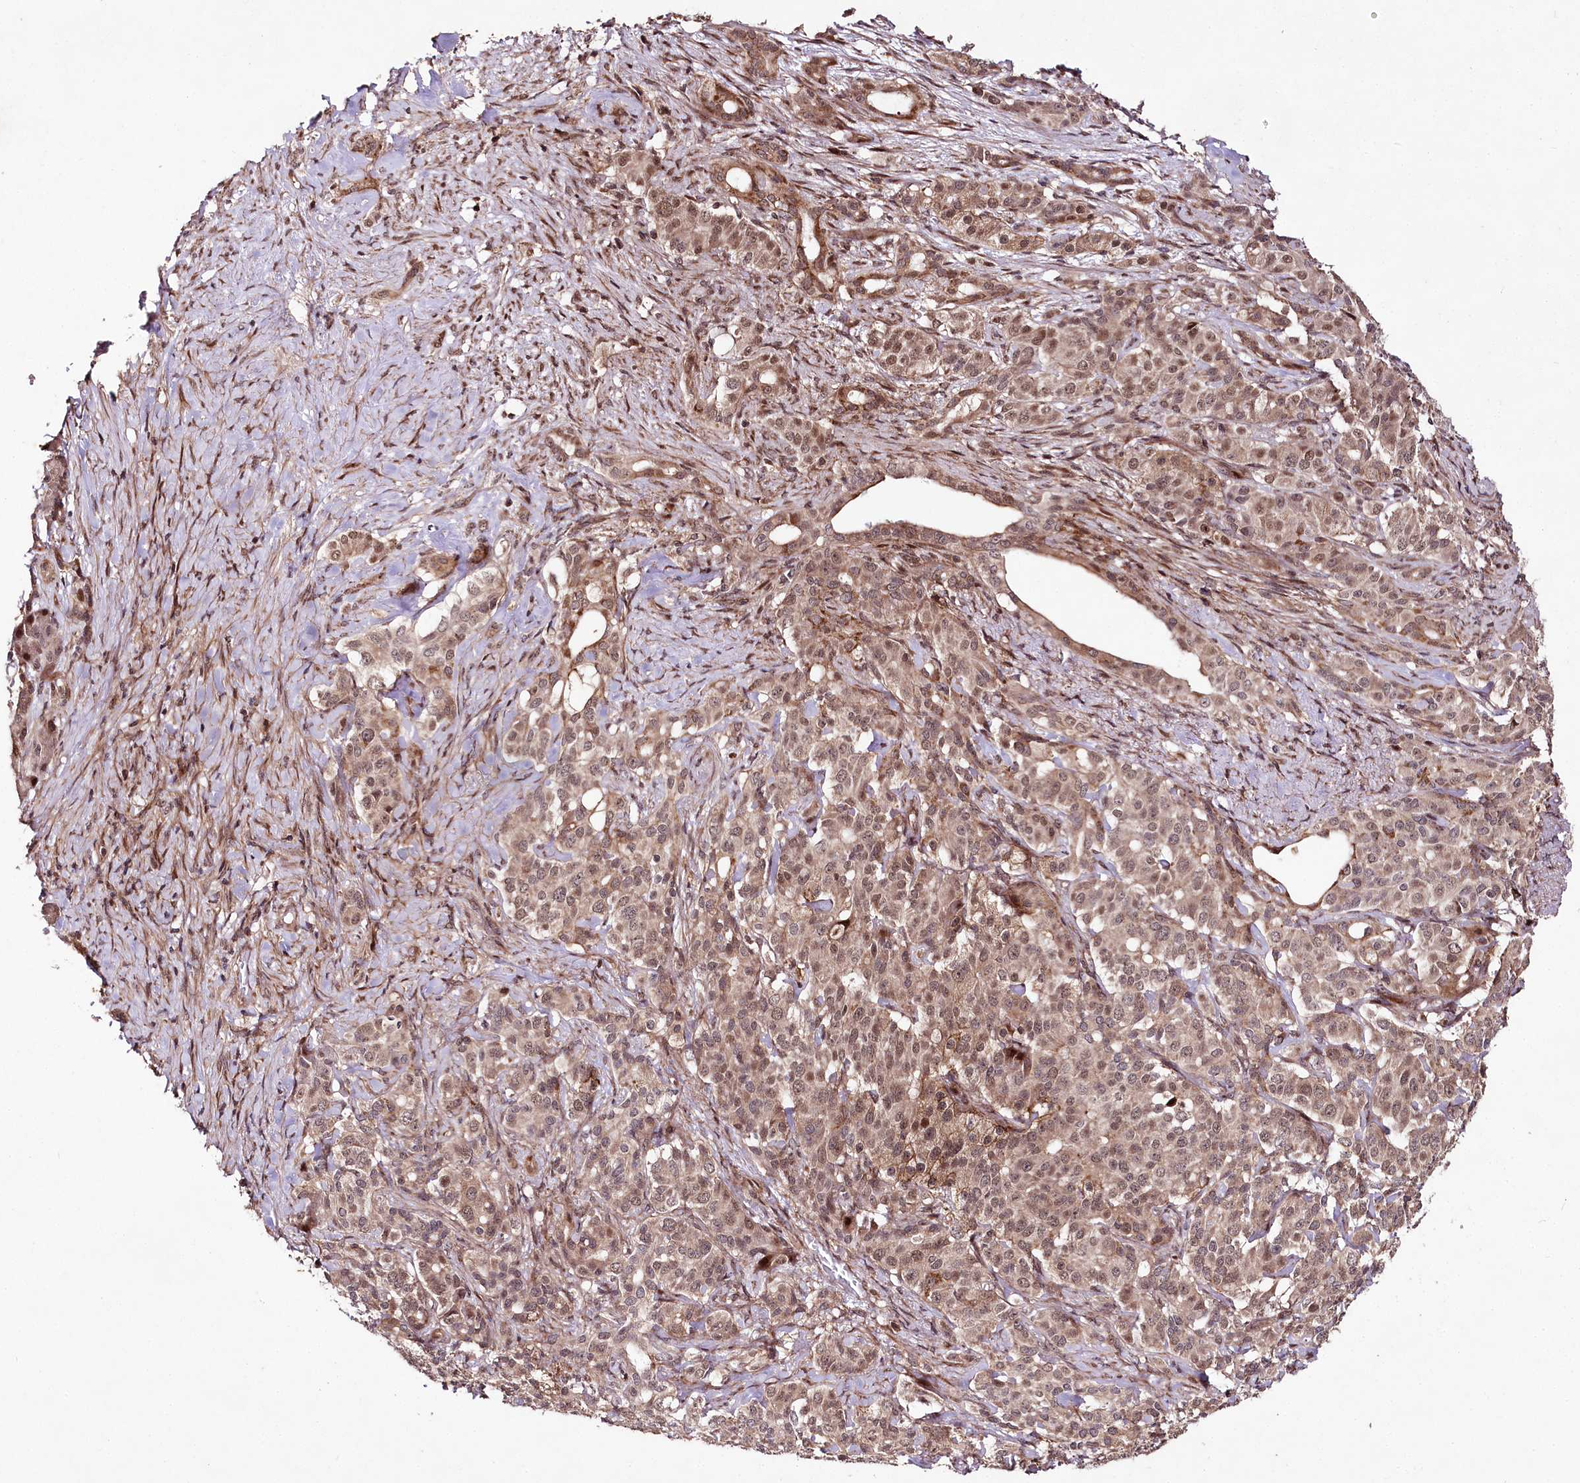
{"staining": {"intensity": "moderate", "quantity": "25%-75%", "location": "cytoplasmic/membranous,nuclear"}, "tissue": "pancreatic cancer", "cell_type": "Tumor cells", "image_type": "cancer", "snomed": [{"axis": "morphology", "description": "Adenocarcinoma, NOS"}, {"axis": "topography", "description": "Pancreas"}], "caption": "A histopathology image of pancreatic cancer (adenocarcinoma) stained for a protein exhibits moderate cytoplasmic/membranous and nuclear brown staining in tumor cells.", "gene": "PHLDB1", "patient": {"sex": "female", "age": 74}}